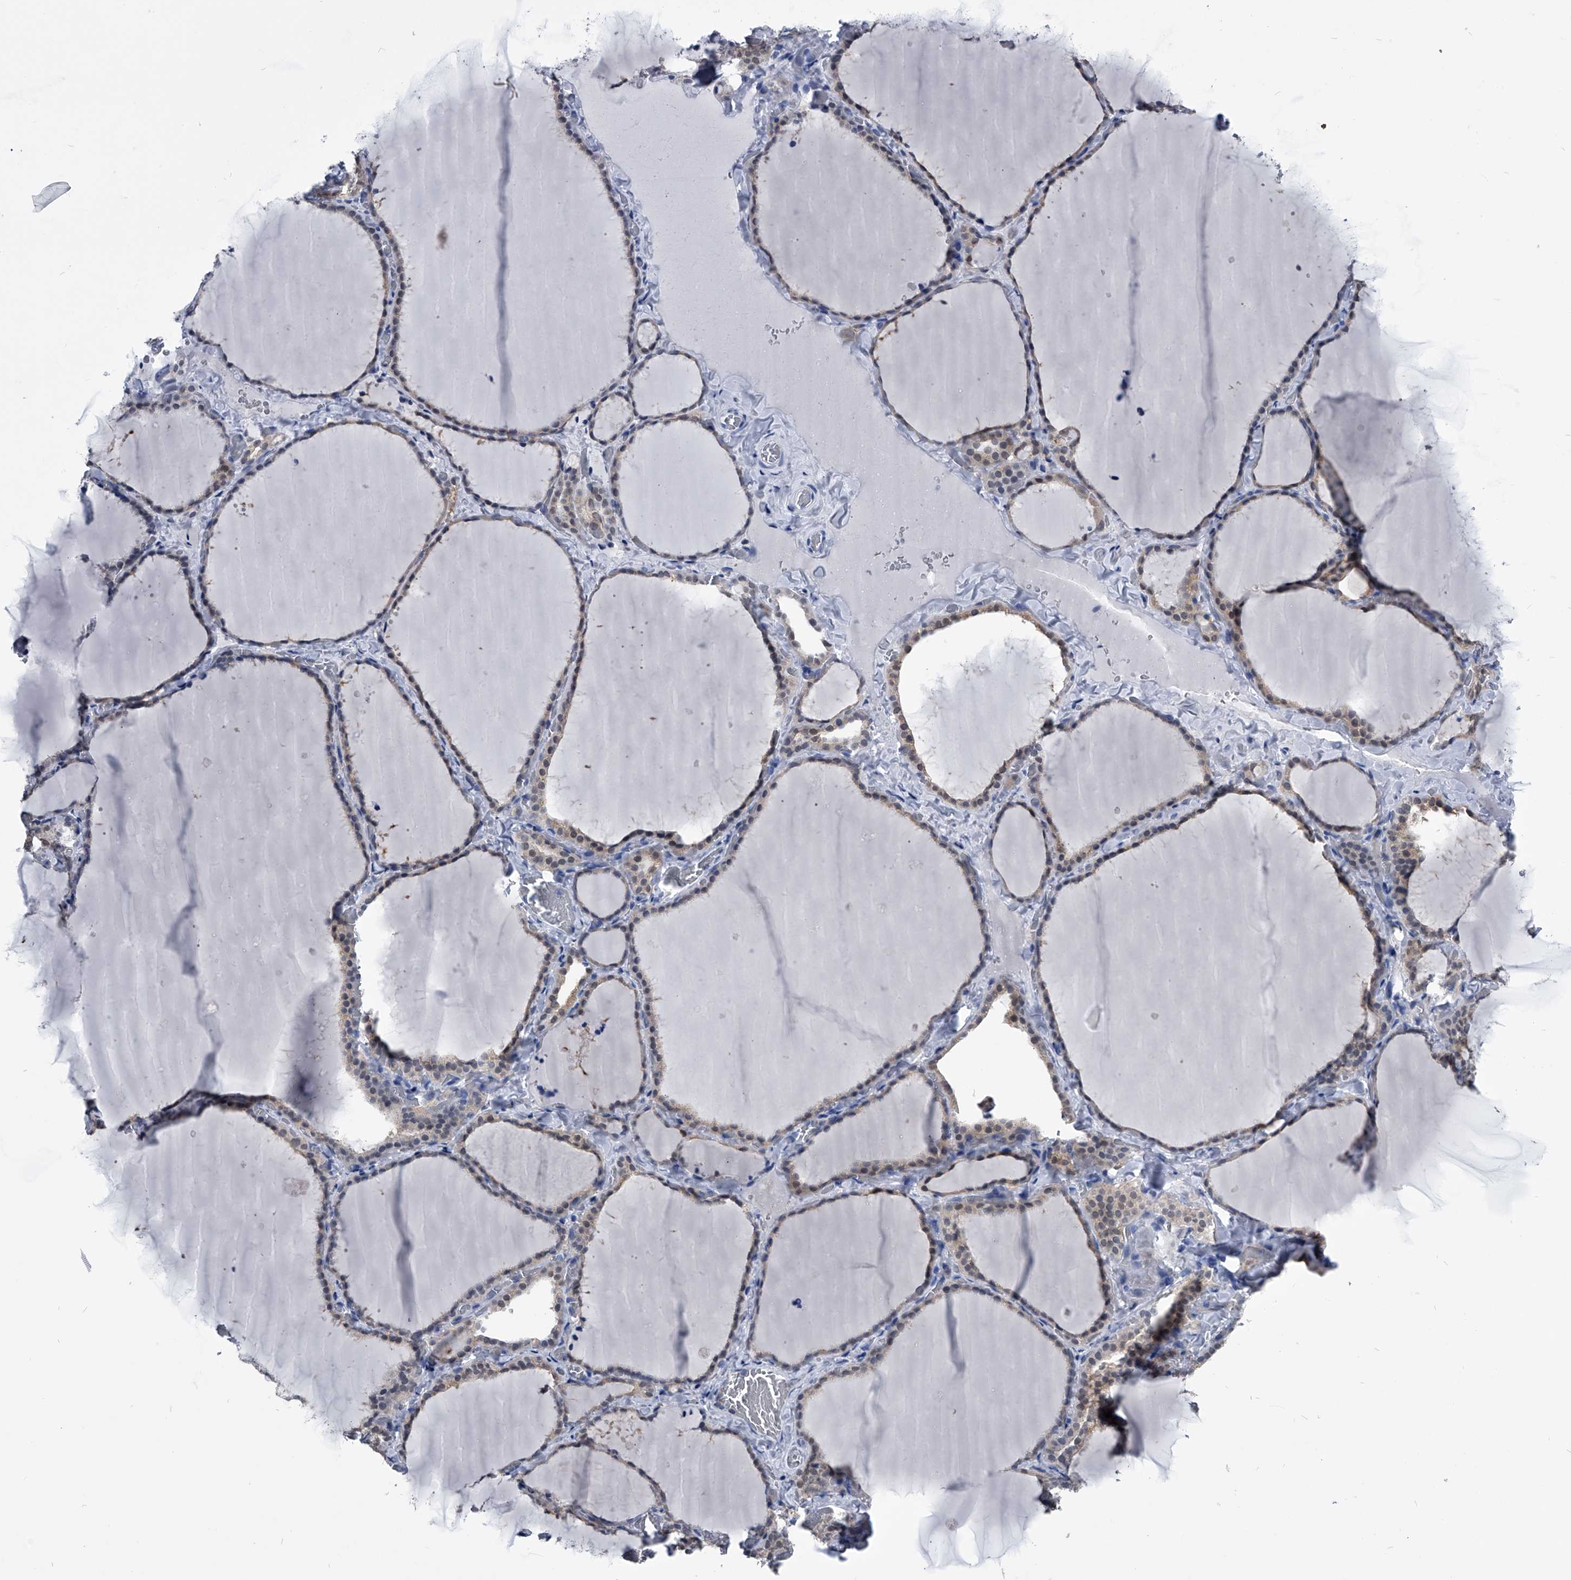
{"staining": {"intensity": "weak", "quantity": "25%-75%", "location": "cytoplasmic/membranous,nuclear"}, "tissue": "thyroid gland", "cell_type": "Glandular cells", "image_type": "normal", "snomed": [{"axis": "morphology", "description": "Normal tissue, NOS"}, {"axis": "topography", "description": "Thyroid gland"}], "caption": "Human thyroid gland stained with a brown dye reveals weak cytoplasmic/membranous,nuclear positive positivity in approximately 25%-75% of glandular cells.", "gene": "PDXK", "patient": {"sex": "female", "age": 22}}